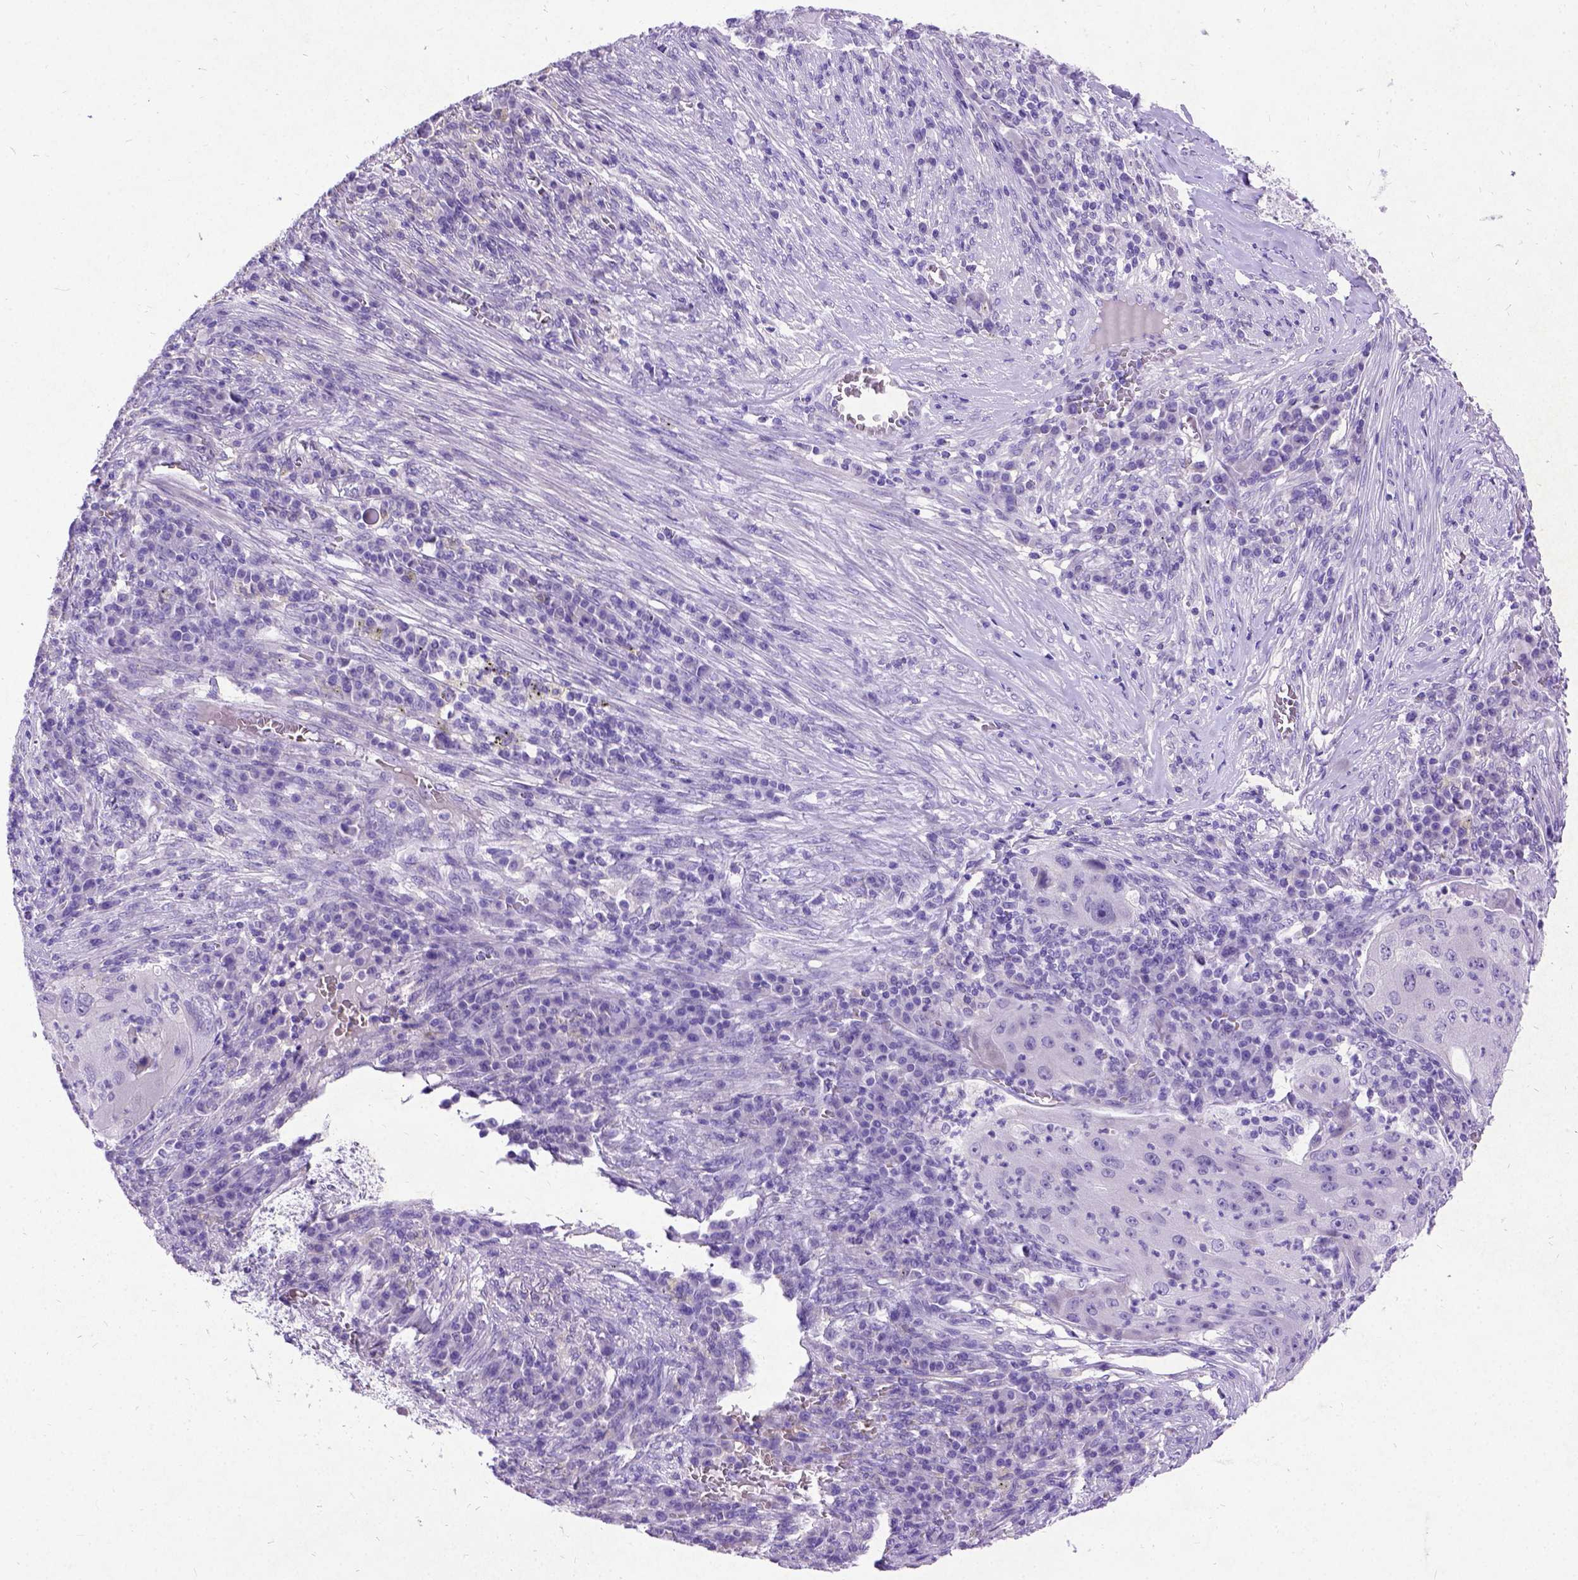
{"staining": {"intensity": "negative", "quantity": "none", "location": "none"}, "tissue": "lung cancer", "cell_type": "Tumor cells", "image_type": "cancer", "snomed": [{"axis": "morphology", "description": "Squamous cell carcinoma, NOS"}, {"axis": "topography", "description": "Lung"}], "caption": "Immunohistochemical staining of squamous cell carcinoma (lung) reveals no significant staining in tumor cells.", "gene": "NEUROD4", "patient": {"sex": "female", "age": 59}}